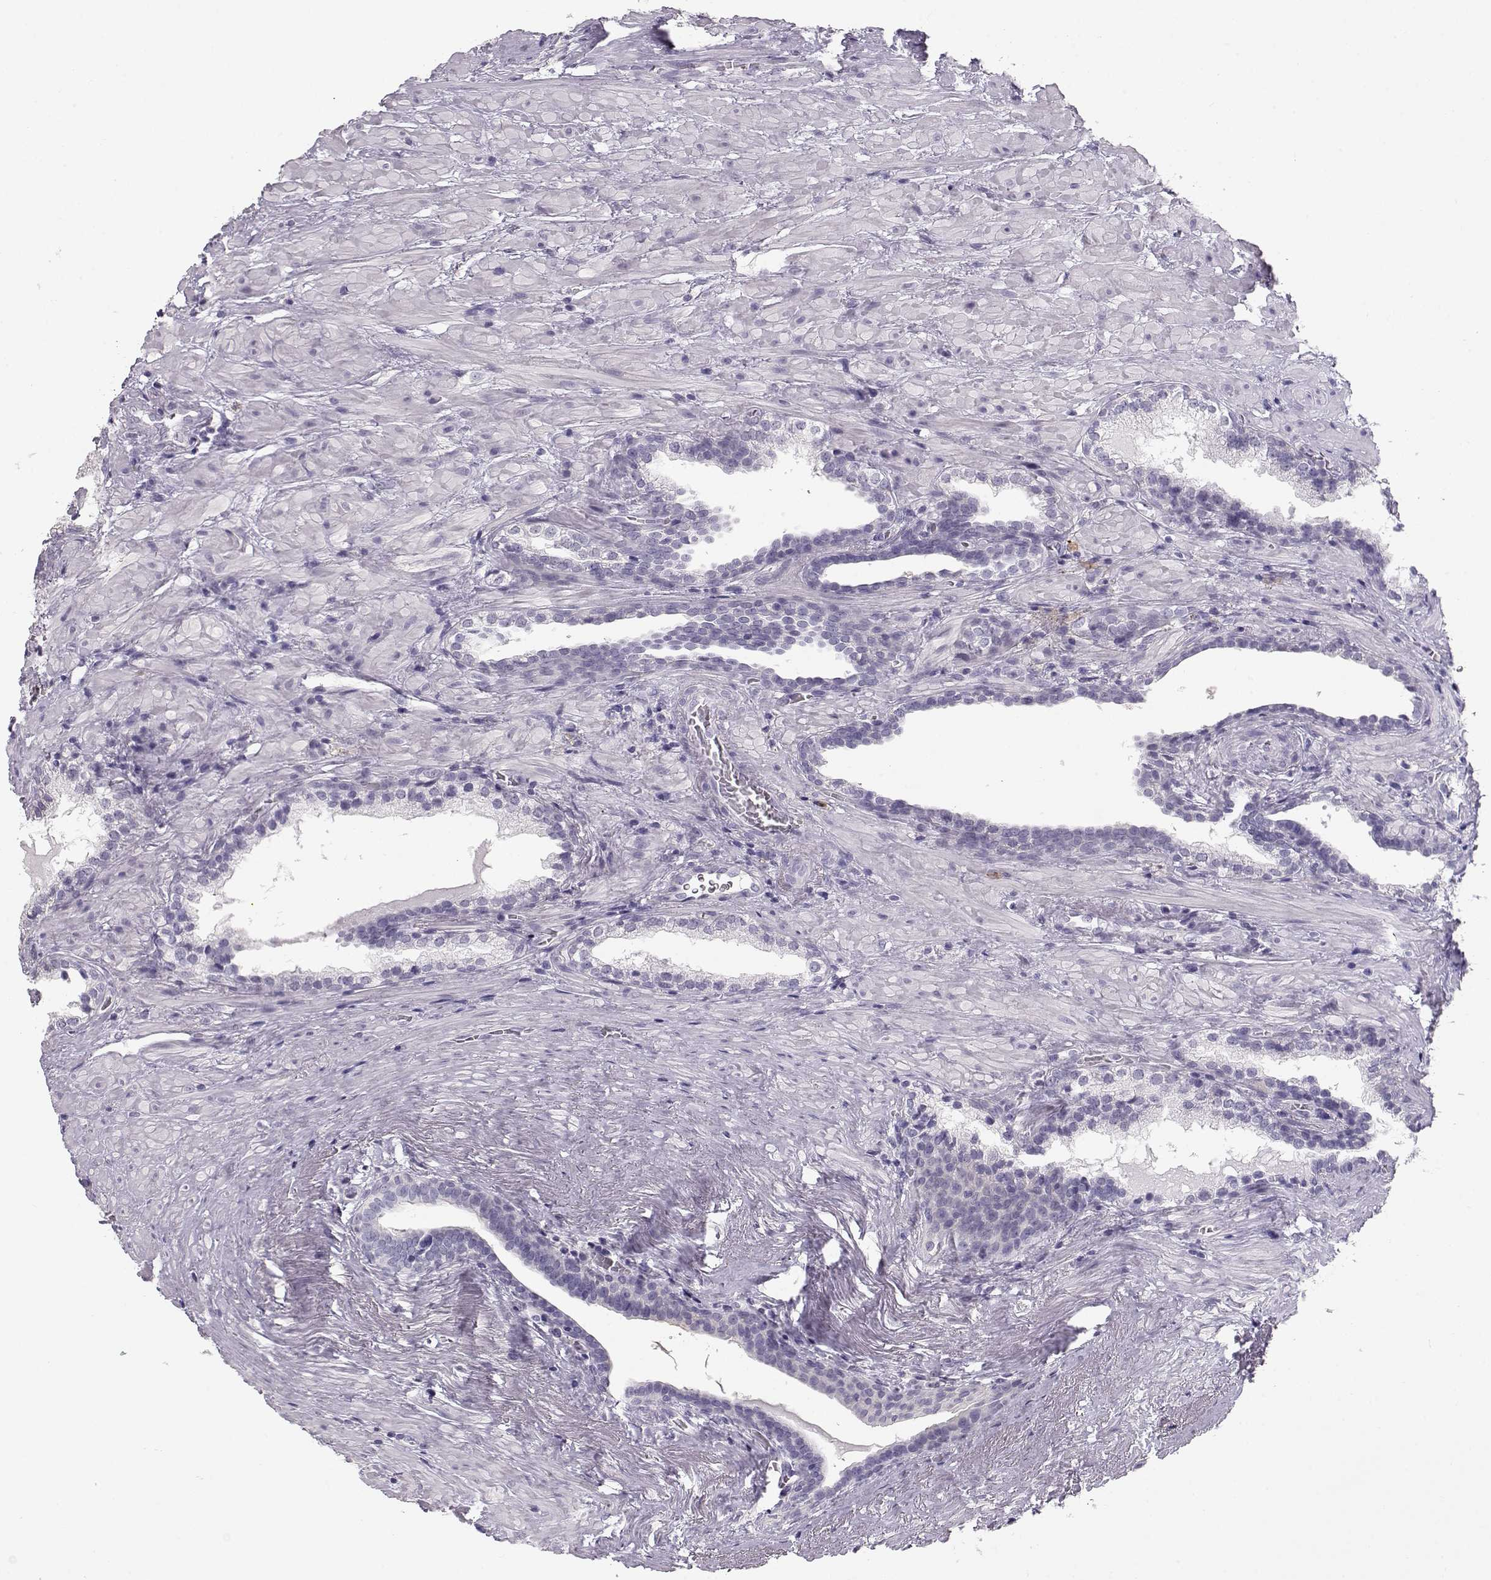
{"staining": {"intensity": "negative", "quantity": "none", "location": "none"}, "tissue": "prostate cancer", "cell_type": "Tumor cells", "image_type": "cancer", "snomed": [{"axis": "morphology", "description": "Adenocarcinoma, NOS"}, {"axis": "topography", "description": "Prostate and seminal vesicle, NOS"}], "caption": "Human prostate cancer stained for a protein using IHC exhibits no positivity in tumor cells.", "gene": "NUTM1", "patient": {"sex": "male", "age": 63}}